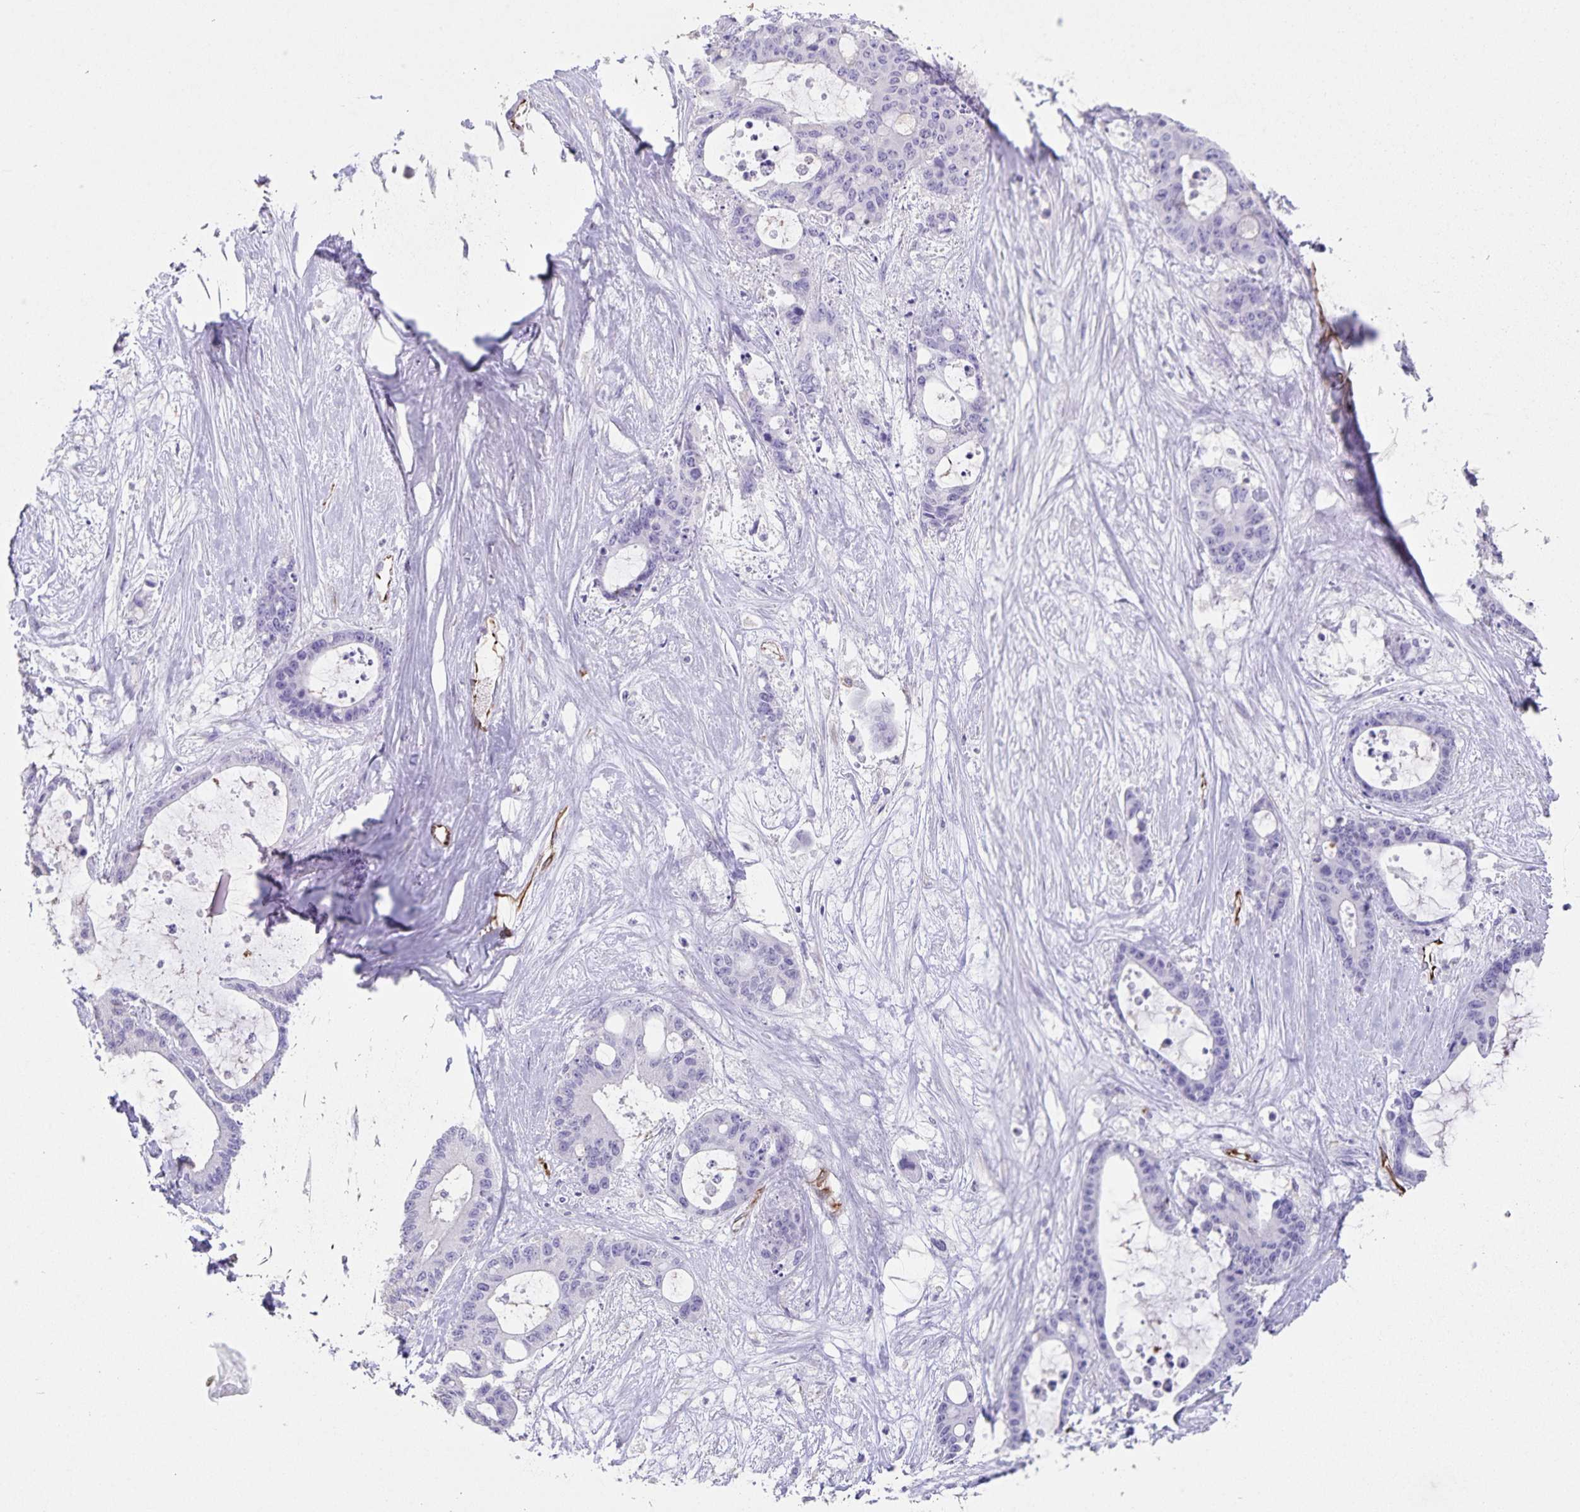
{"staining": {"intensity": "negative", "quantity": "none", "location": "none"}, "tissue": "liver cancer", "cell_type": "Tumor cells", "image_type": "cancer", "snomed": [{"axis": "morphology", "description": "Normal tissue, NOS"}, {"axis": "morphology", "description": "Cholangiocarcinoma"}, {"axis": "topography", "description": "Liver"}, {"axis": "topography", "description": "Peripheral nerve tissue"}], "caption": "Immunohistochemistry (IHC) histopathology image of neoplastic tissue: human liver cancer stained with DAB demonstrates no significant protein staining in tumor cells.", "gene": "SYNM", "patient": {"sex": "female", "age": 73}}